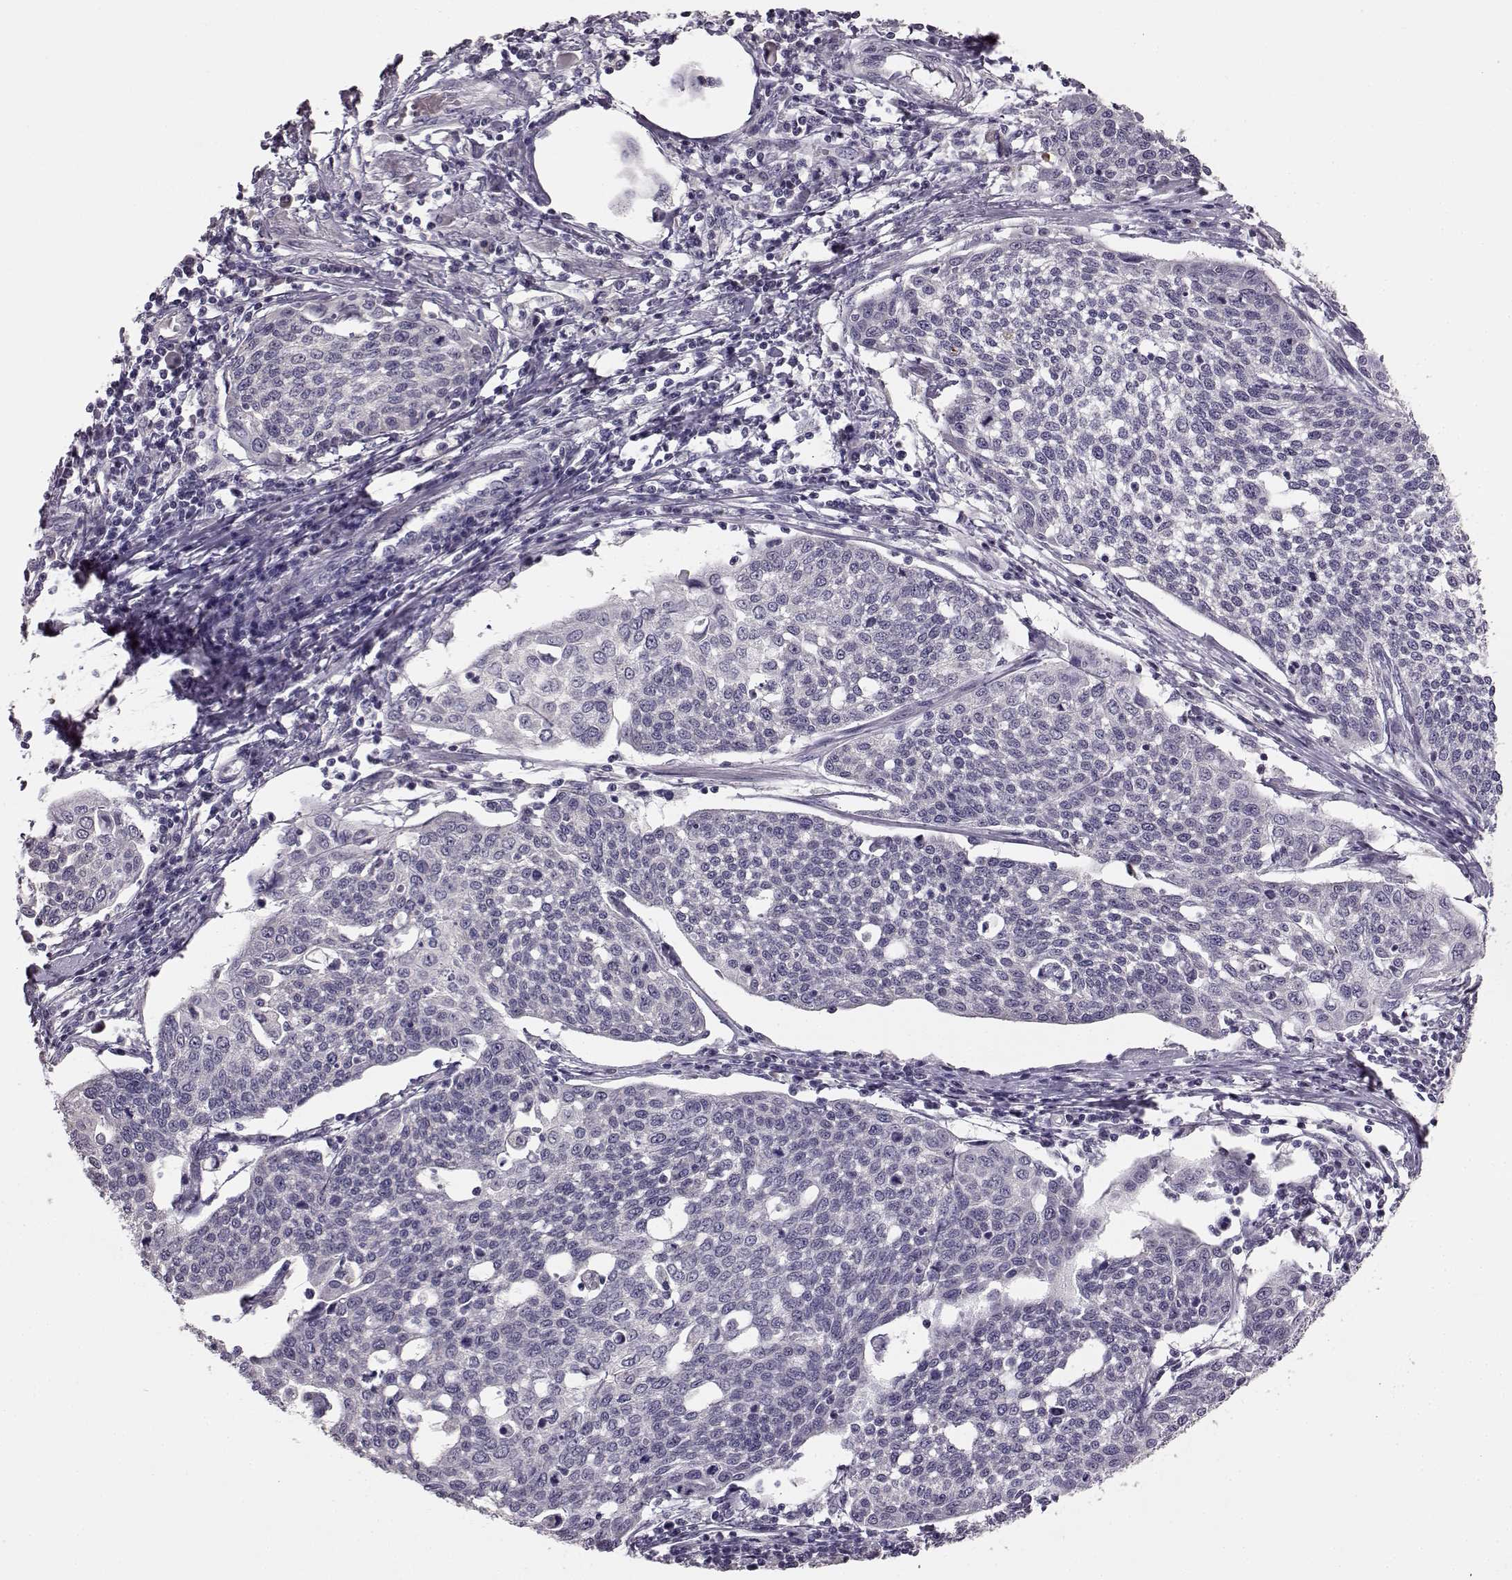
{"staining": {"intensity": "negative", "quantity": "none", "location": "none"}, "tissue": "cervical cancer", "cell_type": "Tumor cells", "image_type": "cancer", "snomed": [{"axis": "morphology", "description": "Squamous cell carcinoma, NOS"}, {"axis": "topography", "description": "Cervix"}], "caption": "The photomicrograph reveals no significant expression in tumor cells of cervical cancer (squamous cell carcinoma).", "gene": "BFSP2", "patient": {"sex": "female", "age": 34}}